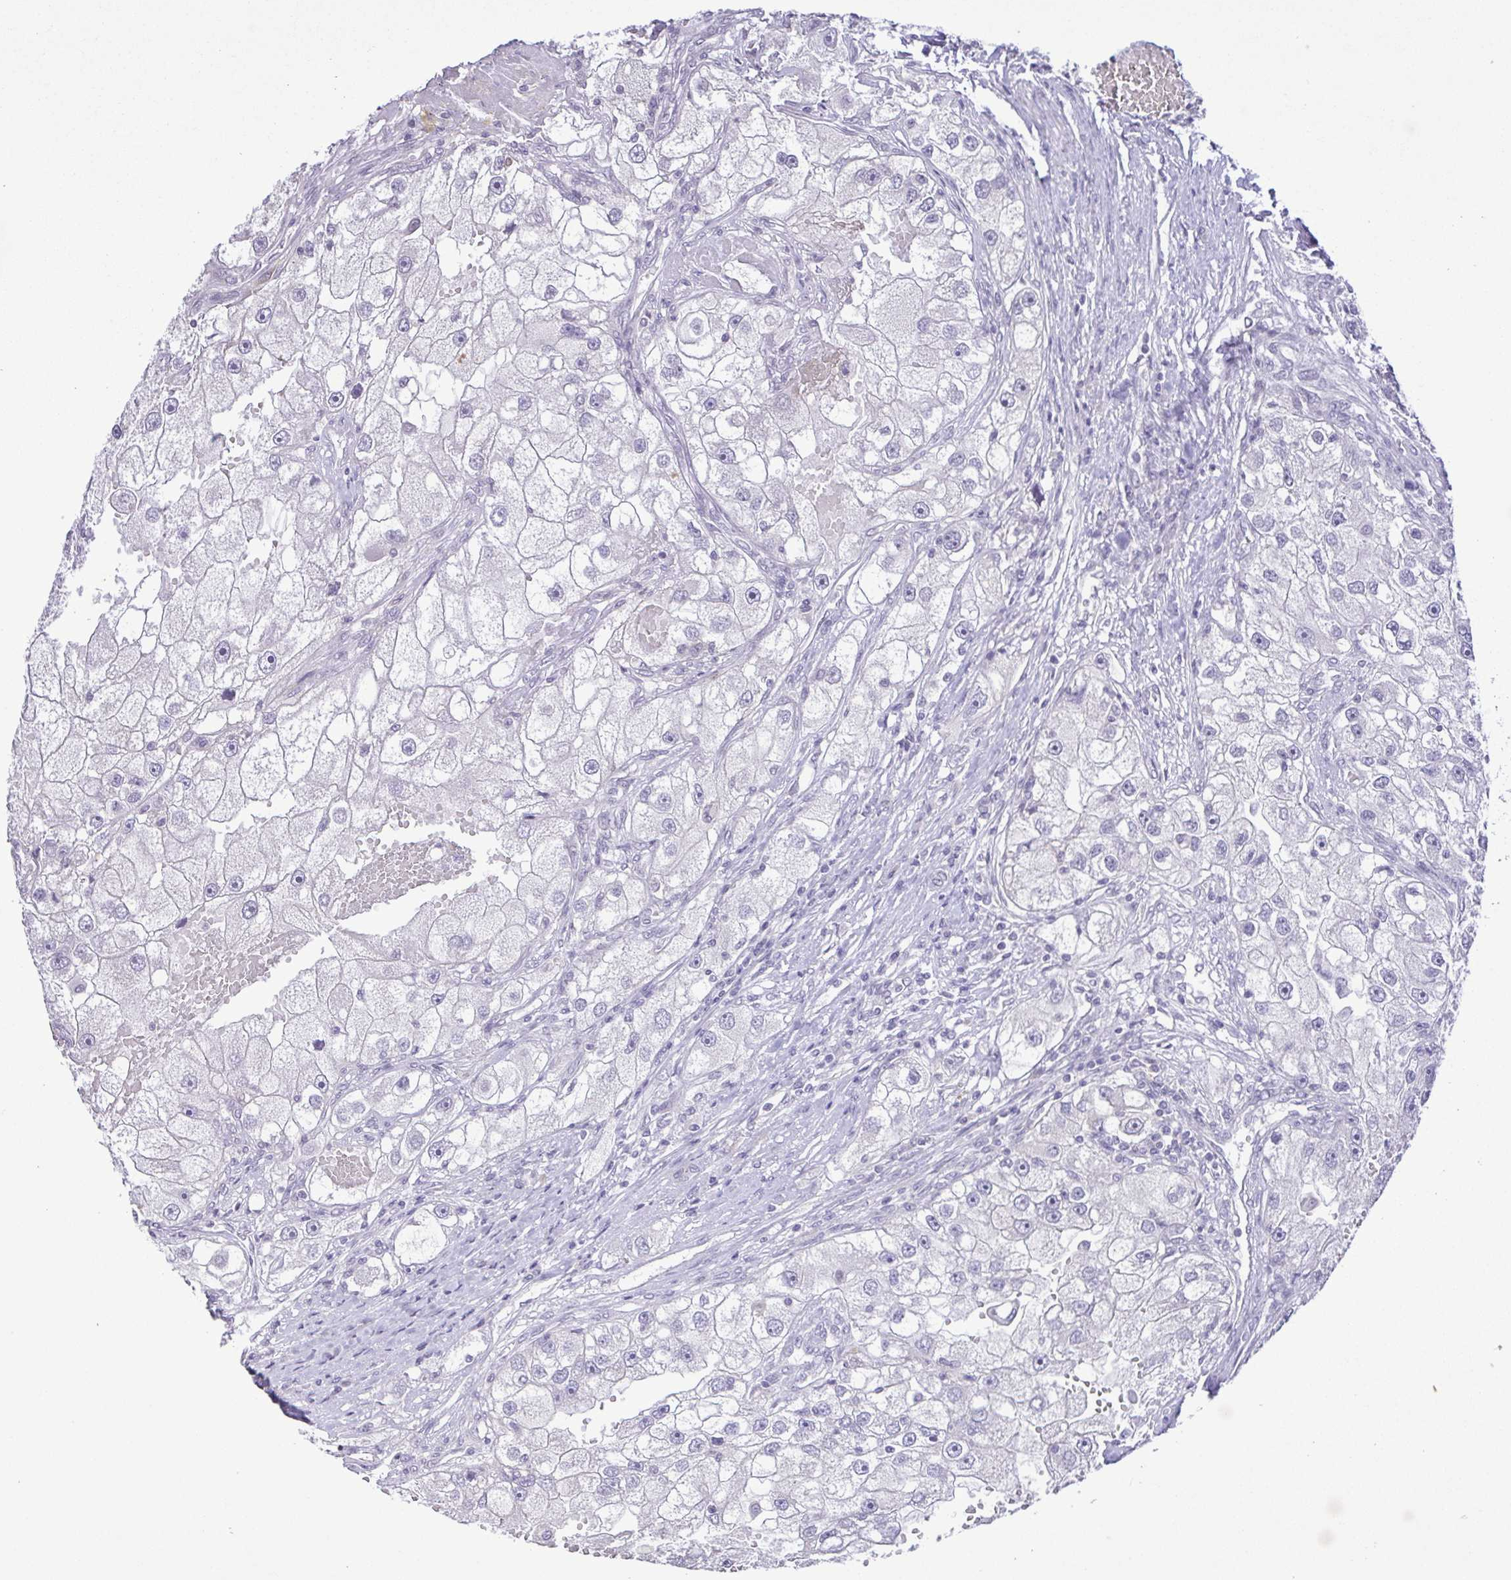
{"staining": {"intensity": "negative", "quantity": "none", "location": "none"}, "tissue": "renal cancer", "cell_type": "Tumor cells", "image_type": "cancer", "snomed": [{"axis": "morphology", "description": "Adenocarcinoma, NOS"}, {"axis": "topography", "description": "Kidney"}], "caption": "Protein analysis of renal cancer reveals no significant positivity in tumor cells. Brightfield microscopy of IHC stained with DAB (3,3'-diaminobenzidine) (brown) and hematoxylin (blue), captured at high magnification.", "gene": "IL1RN", "patient": {"sex": "male", "age": 63}}